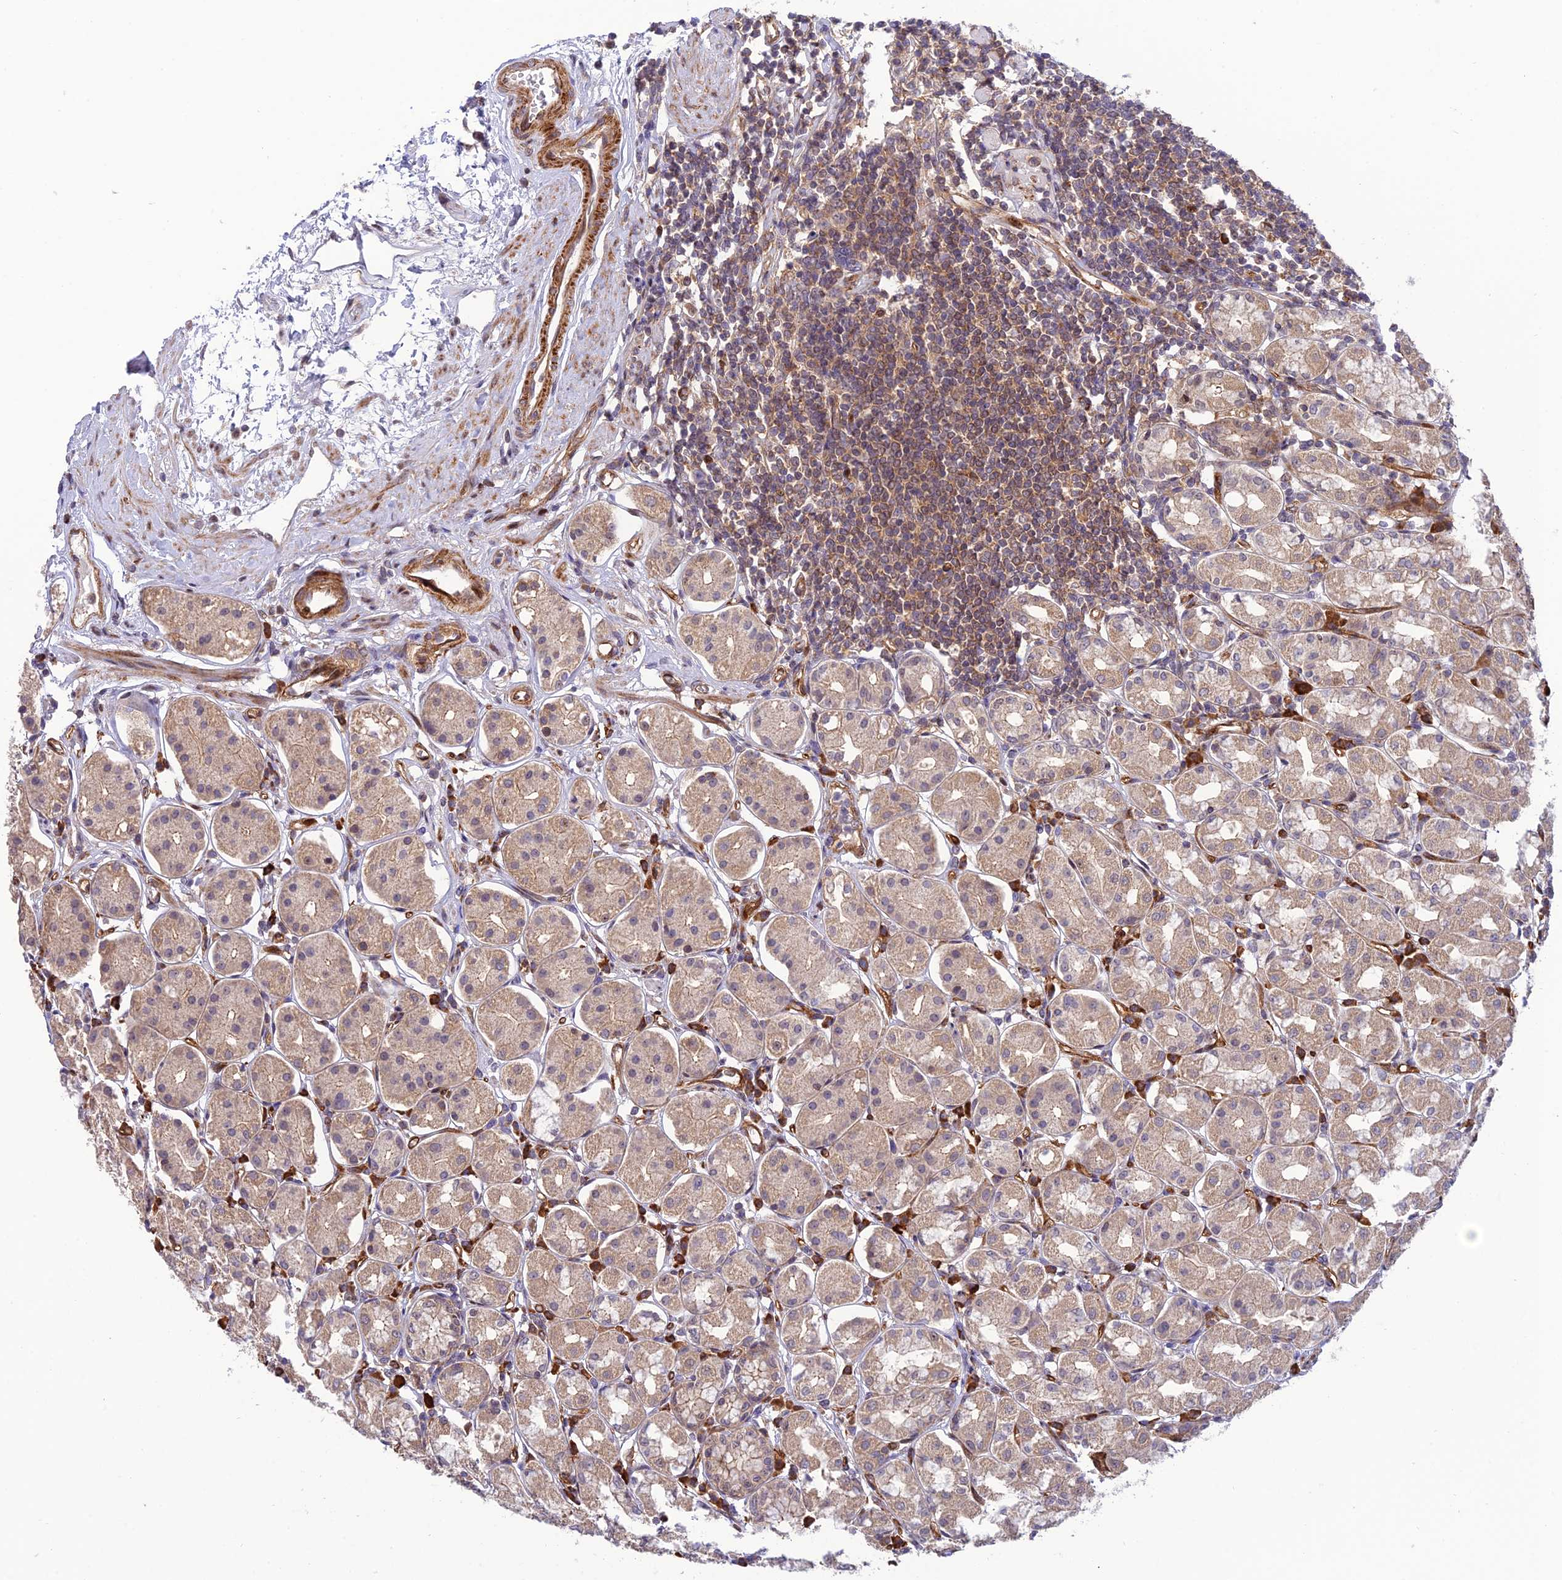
{"staining": {"intensity": "moderate", "quantity": "<25%", "location": "cytoplasmic/membranous,nuclear"}, "tissue": "stomach", "cell_type": "Glandular cells", "image_type": "normal", "snomed": [{"axis": "morphology", "description": "Normal tissue, NOS"}, {"axis": "topography", "description": "Stomach"}, {"axis": "topography", "description": "Stomach, lower"}], "caption": "High-power microscopy captured an immunohistochemistry photomicrograph of normal stomach, revealing moderate cytoplasmic/membranous,nuclear staining in approximately <25% of glandular cells.", "gene": "ZNF584", "patient": {"sex": "female", "age": 56}}